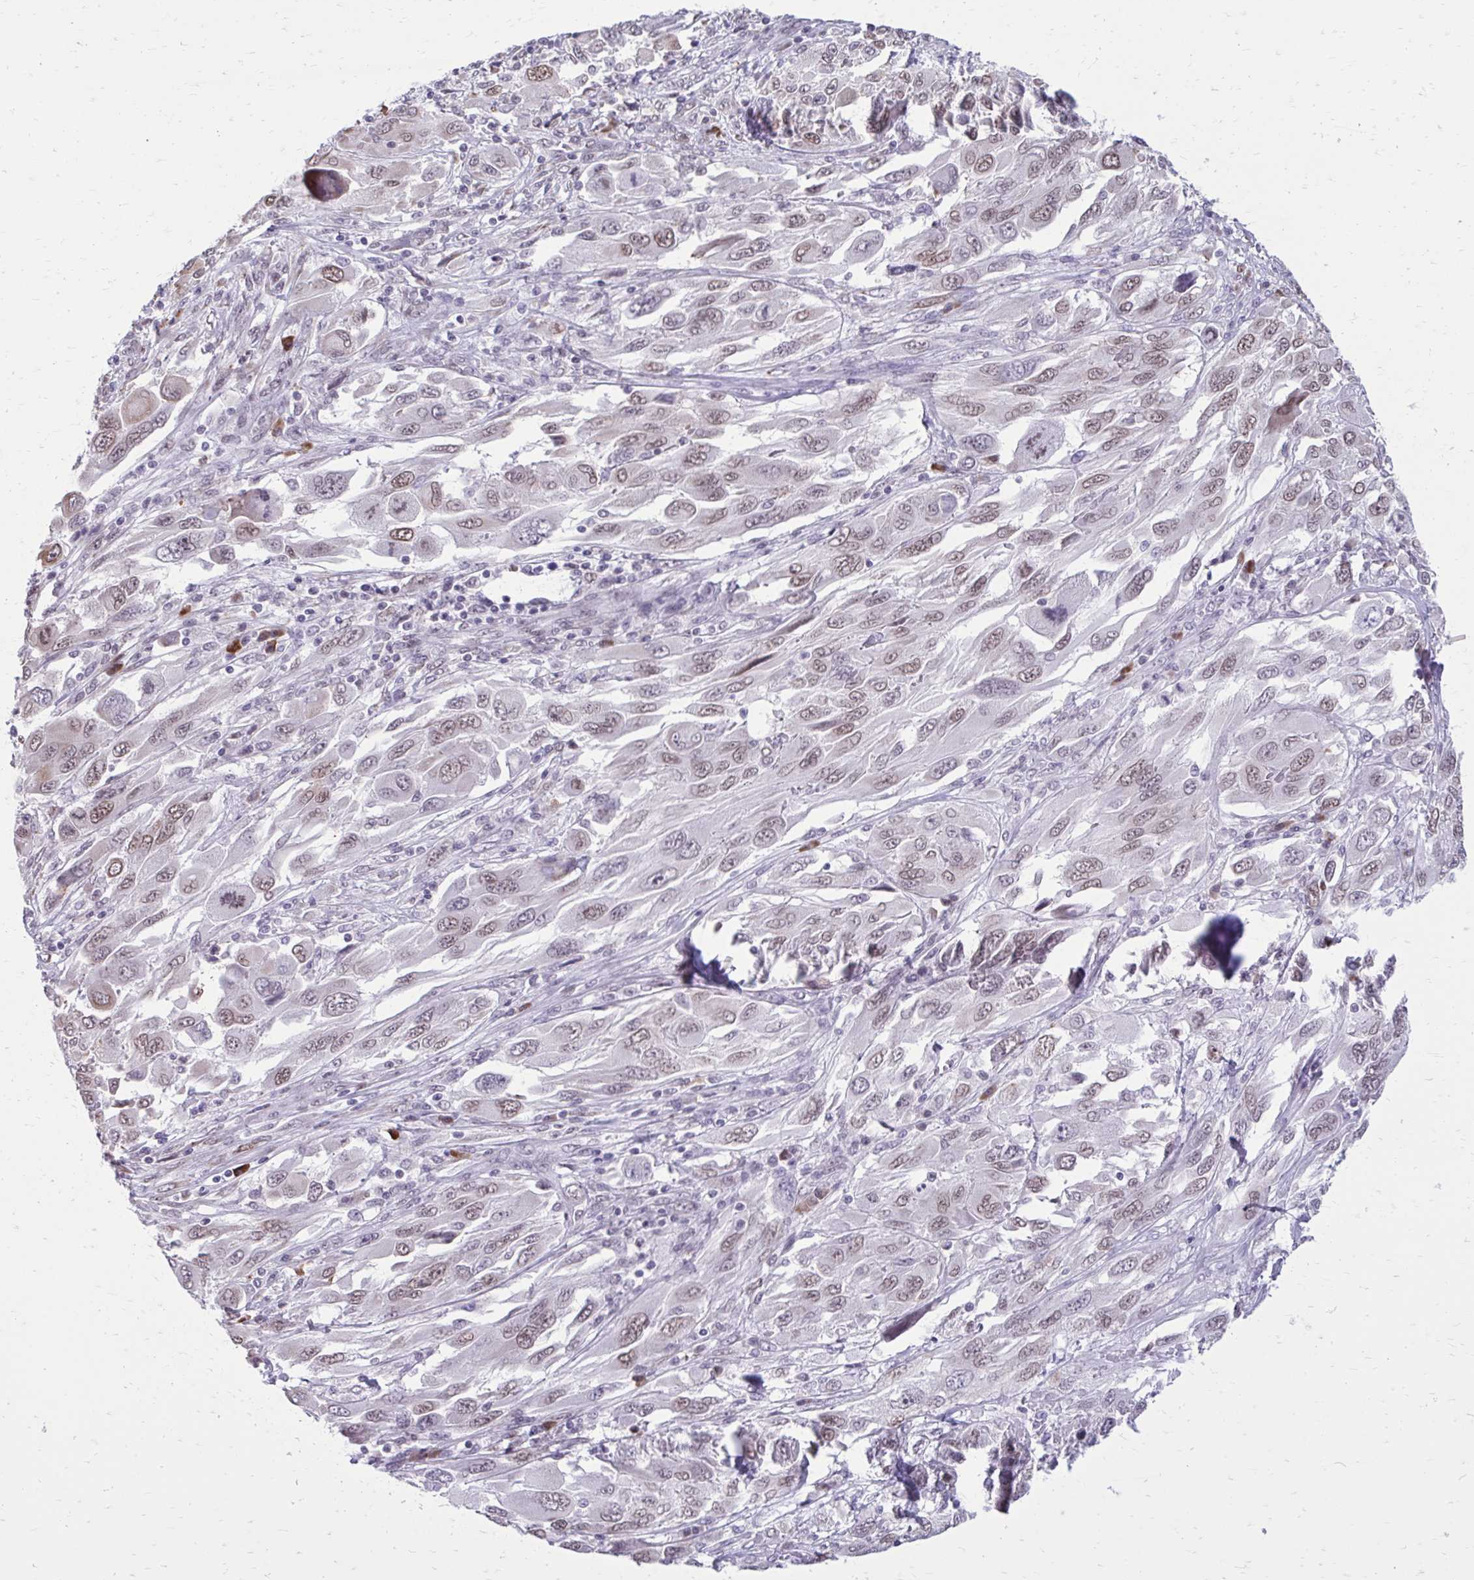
{"staining": {"intensity": "weak", "quantity": ">75%", "location": "nuclear"}, "tissue": "melanoma", "cell_type": "Tumor cells", "image_type": "cancer", "snomed": [{"axis": "morphology", "description": "Malignant melanoma, NOS"}, {"axis": "topography", "description": "Skin"}], "caption": "High-power microscopy captured an immunohistochemistry histopathology image of malignant melanoma, revealing weak nuclear expression in about >75% of tumor cells. (DAB = brown stain, brightfield microscopy at high magnification).", "gene": "PROSER1", "patient": {"sex": "female", "age": 91}}